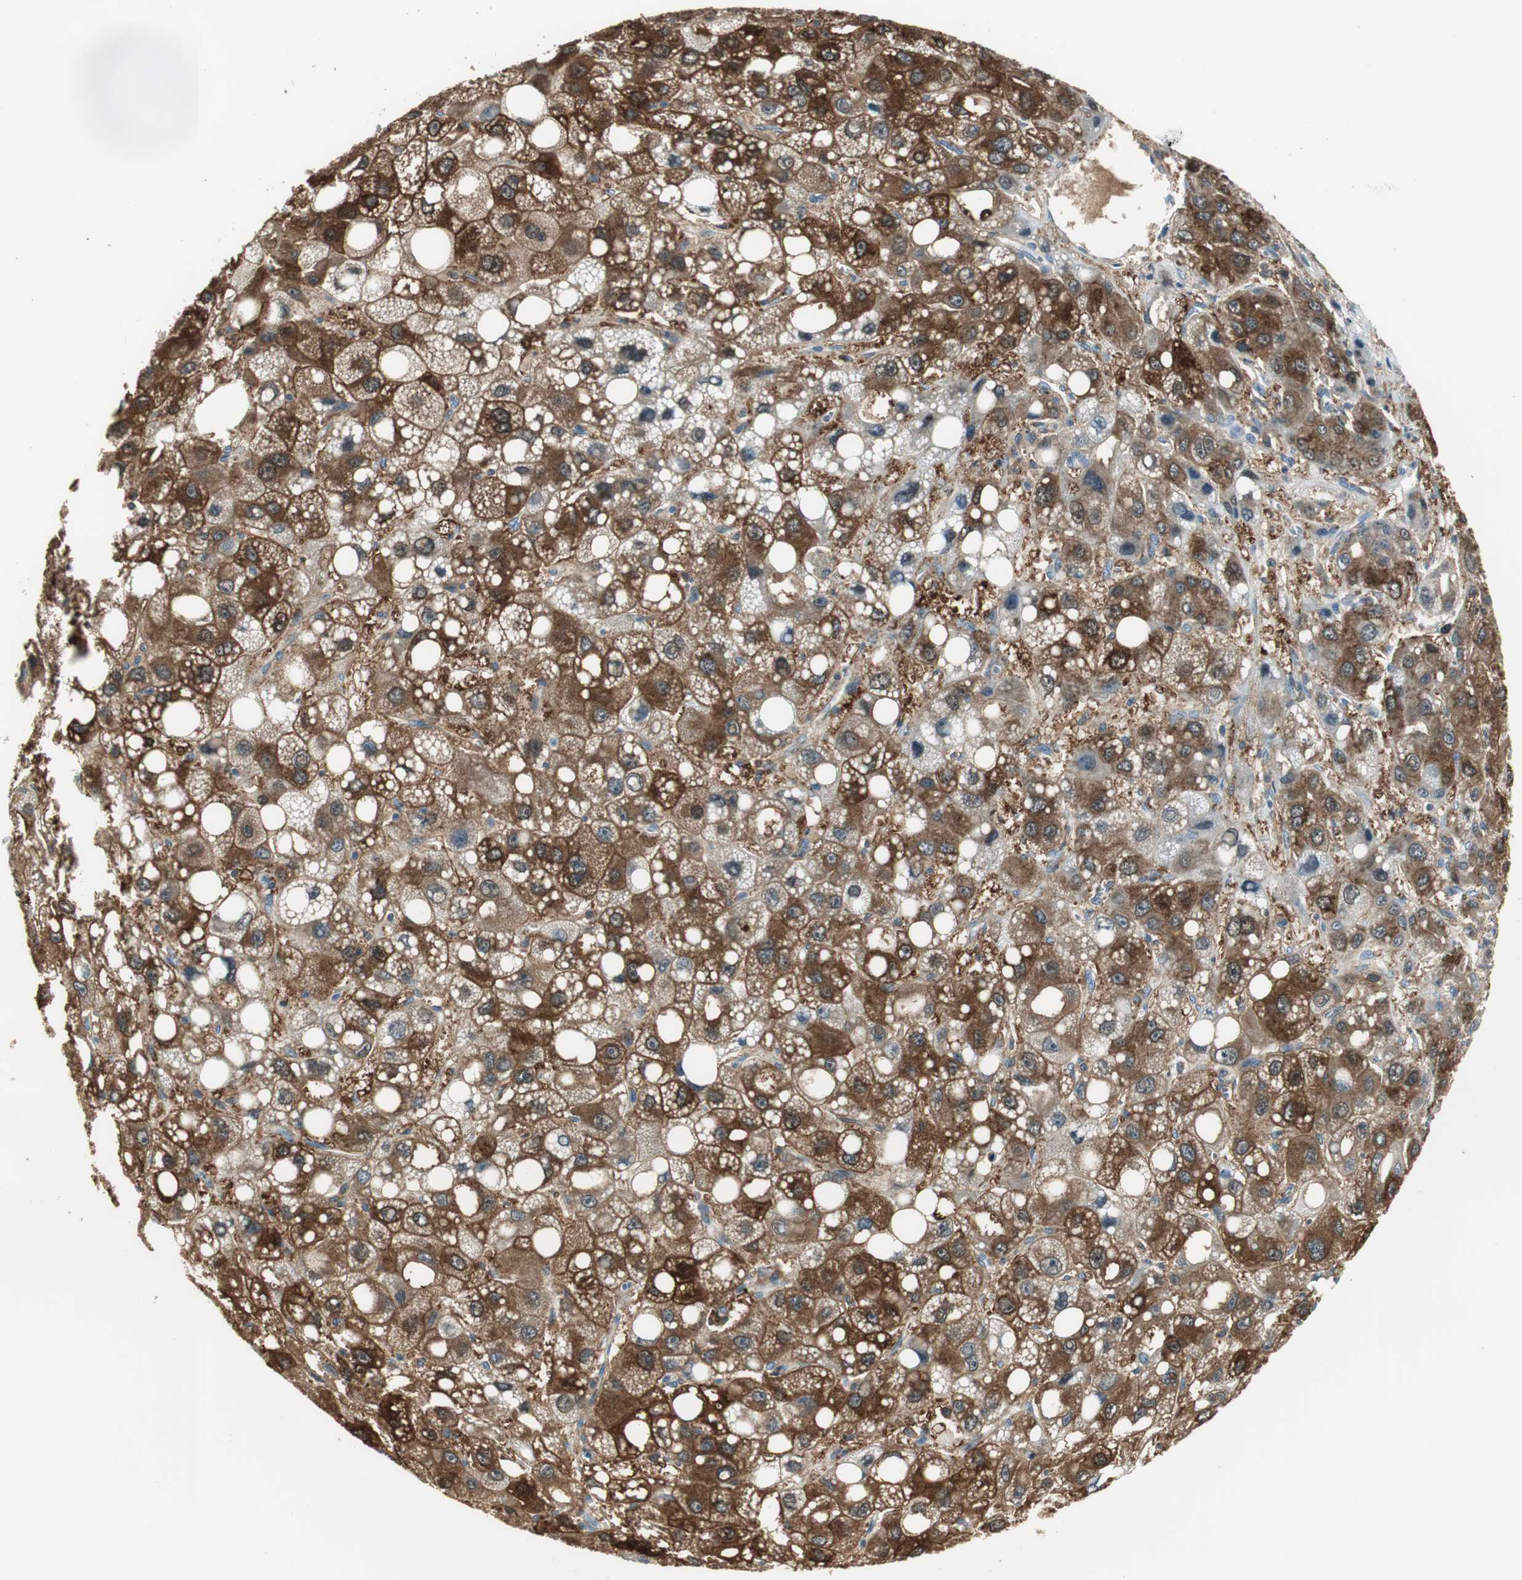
{"staining": {"intensity": "strong", "quantity": ">75%", "location": "cytoplasmic/membranous"}, "tissue": "liver cancer", "cell_type": "Tumor cells", "image_type": "cancer", "snomed": [{"axis": "morphology", "description": "Carcinoma, Hepatocellular, NOS"}, {"axis": "topography", "description": "Liver"}], "caption": "Immunohistochemical staining of human liver hepatocellular carcinoma shows strong cytoplasmic/membranous protein positivity in about >75% of tumor cells. (Brightfield microscopy of DAB IHC at high magnification).", "gene": "MSTO1", "patient": {"sex": "male", "age": 55}}